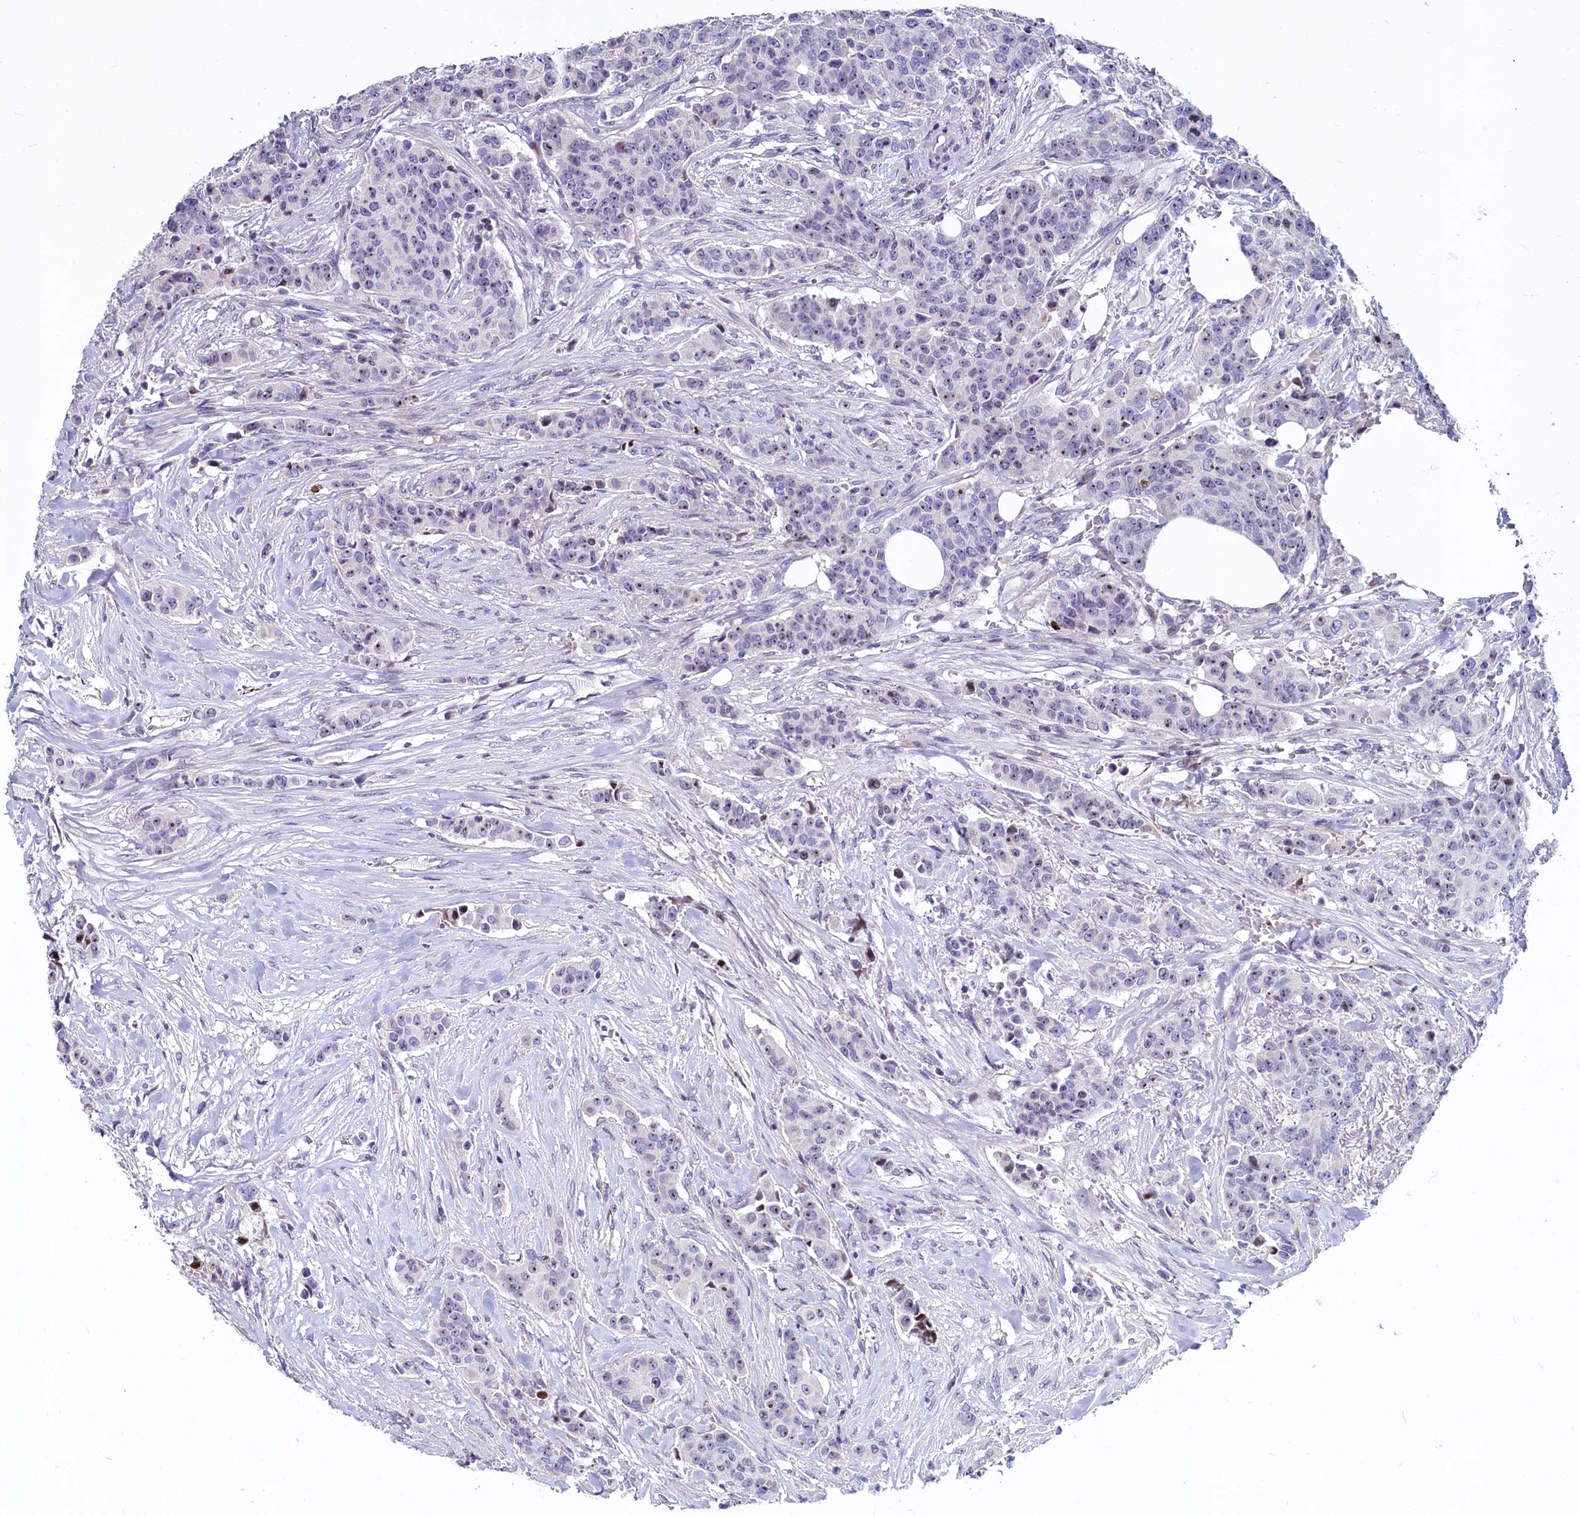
{"staining": {"intensity": "weak", "quantity": "<25%", "location": "nuclear"}, "tissue": "breast cancer", "cell_type": "Tumor cells", "image_type": "cancer", "snomed": [{"axis": "morphology", "description": "Duct carcinoma"}, {"axis": "topography", "description": "Breast"}], "caption": "There is no significant staining in tumor cells of breast invasive ductal carcinoma.", "gene": "ASXL3", "patient": {"sex": "female", "age": 40}}